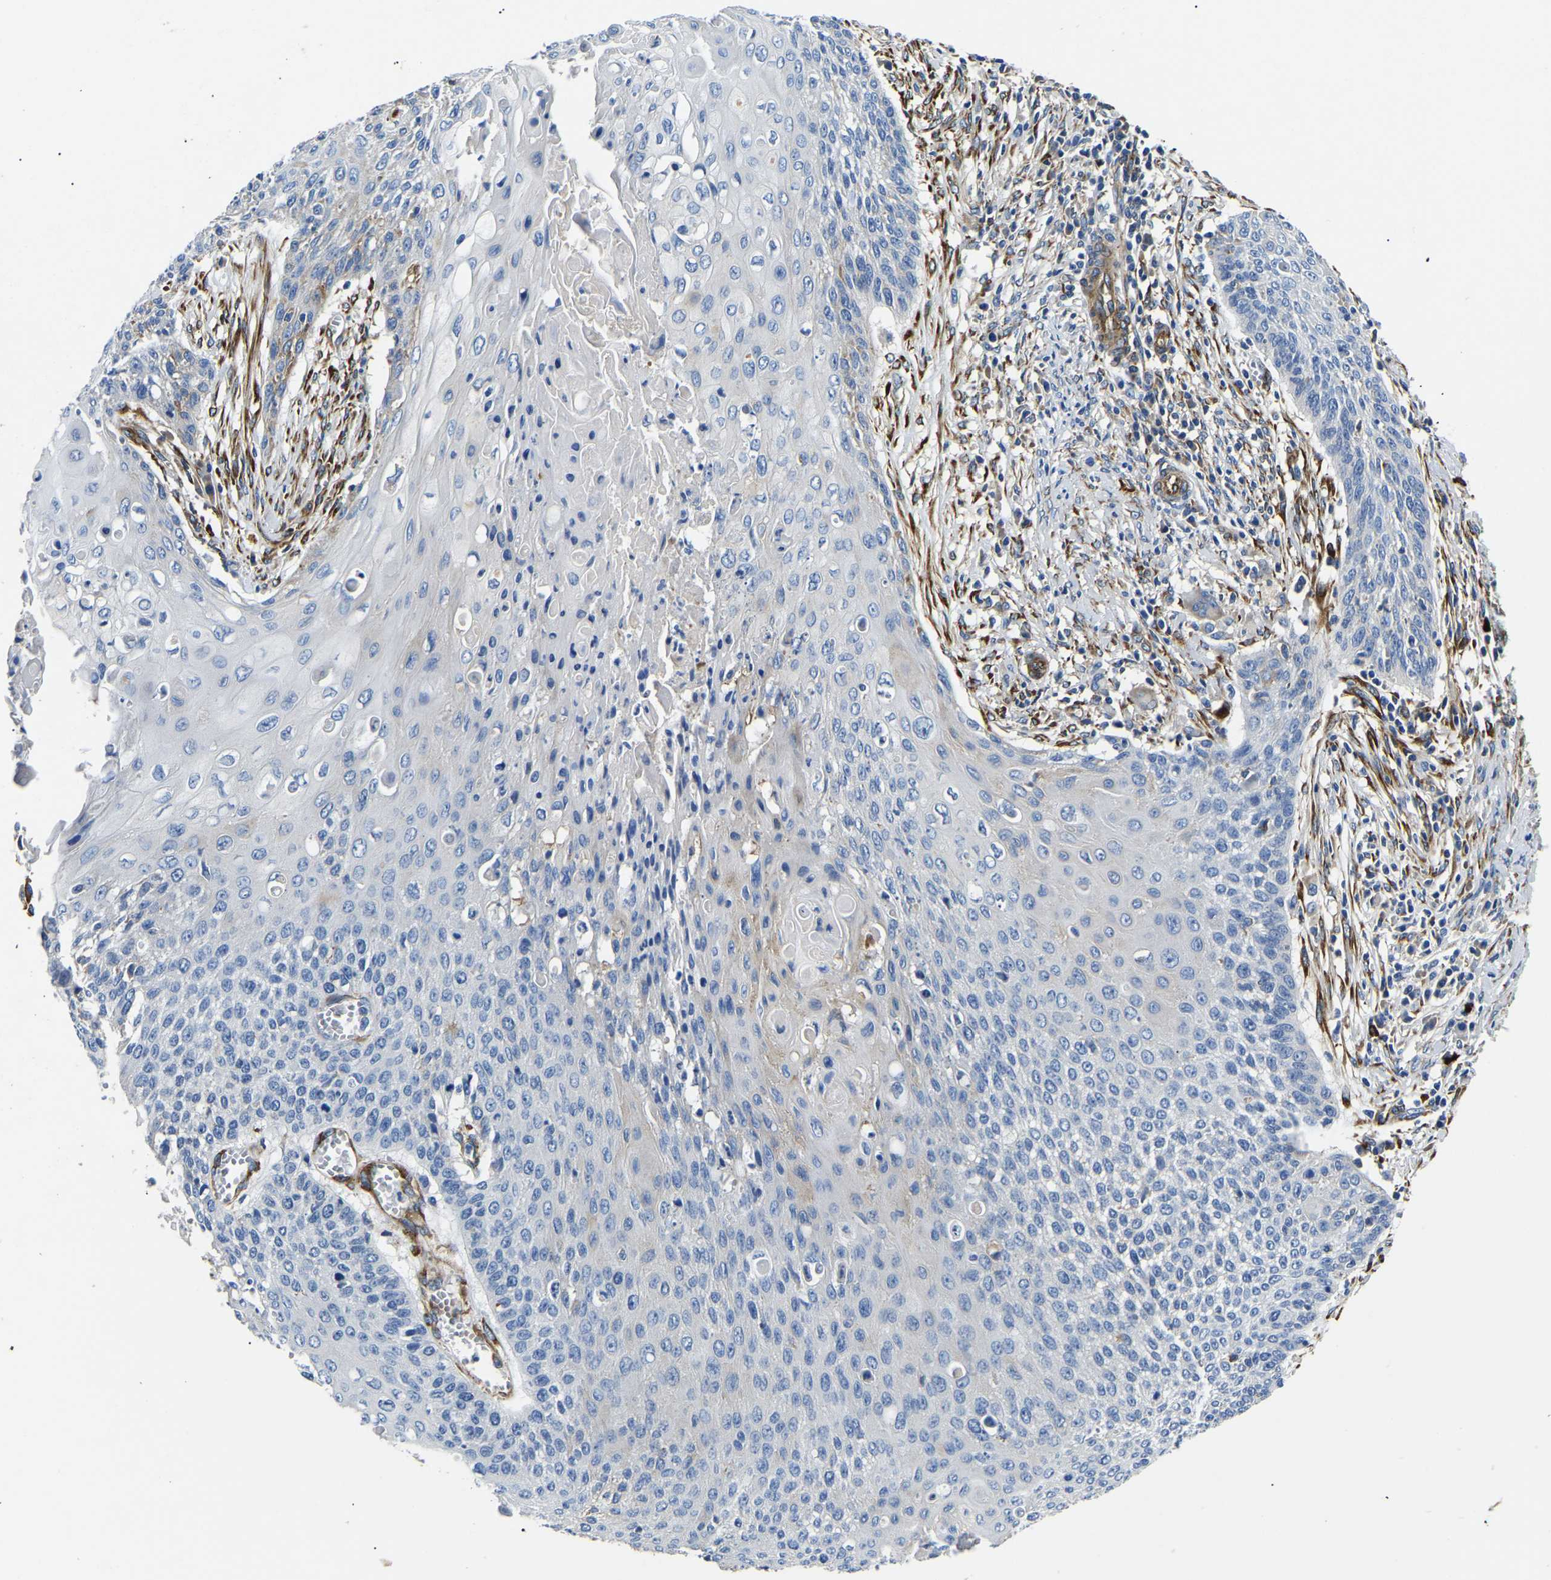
{"staining": {"intensity": "negative", "quantity": "none", "location": "none"}, "tissue": "cervical cancer", "cell_type": "Tumor cells", "image_type": "cancer", "snomed": [{"axis": "morphology", "description": "Squamous cell carcinoma, NOS"}, {"axis": "topography", "description": "Cervix"}], "caption": "High magnification brightfield microscopy of cervical cancer stained with DAB (3,3'-diaminobenzidine) (brown) and counterstained with hematoxylin (blue): tumor cells show no significant expression.", "gene": "DUSP8", "patient": {"sex": "female", "age": 39}}